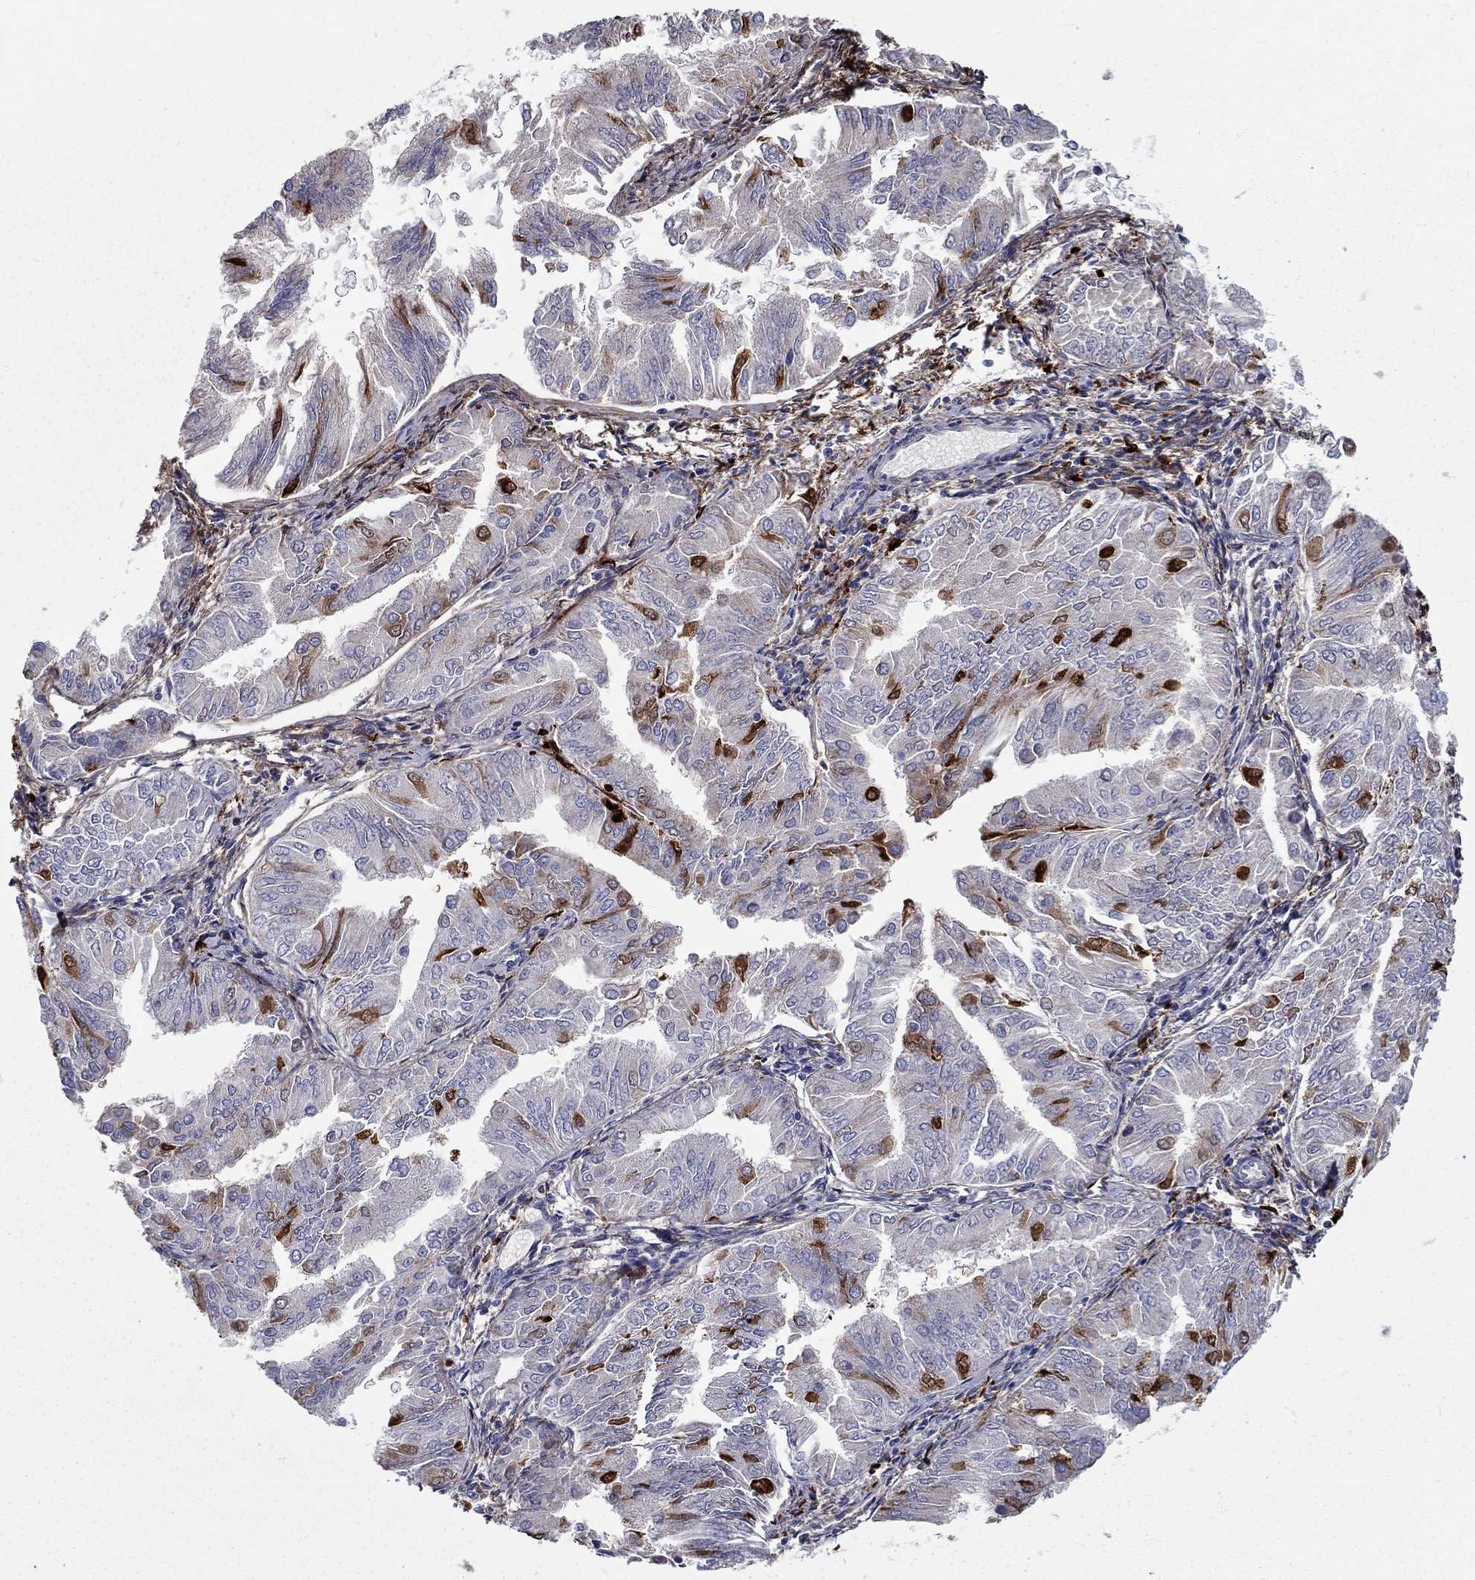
{"staining": {"intensity": "strong", "quantity": "<25%", "location": "cytoplasmic/membranous"}, "tissue": "endometrial cancer", "cell_type": "Tumor cells", "image_type": "cancer", "snomed": [{"axis": "morphology", "description": "Adenocarcinoma, NOS"}, {"axis": "topography", "description": "Endometrium"}], "caption": "Immunohistochemistry (IHC) photomicrograph of human endometrial cancer (adenocarcinoma) stained for a protein (brown), which shows medium levels of strong cytoplasmic/membranous expression in about <25% of tumor cells.", "gene": "TGFBI", "patient": {"sex": "female", "age": 53}}